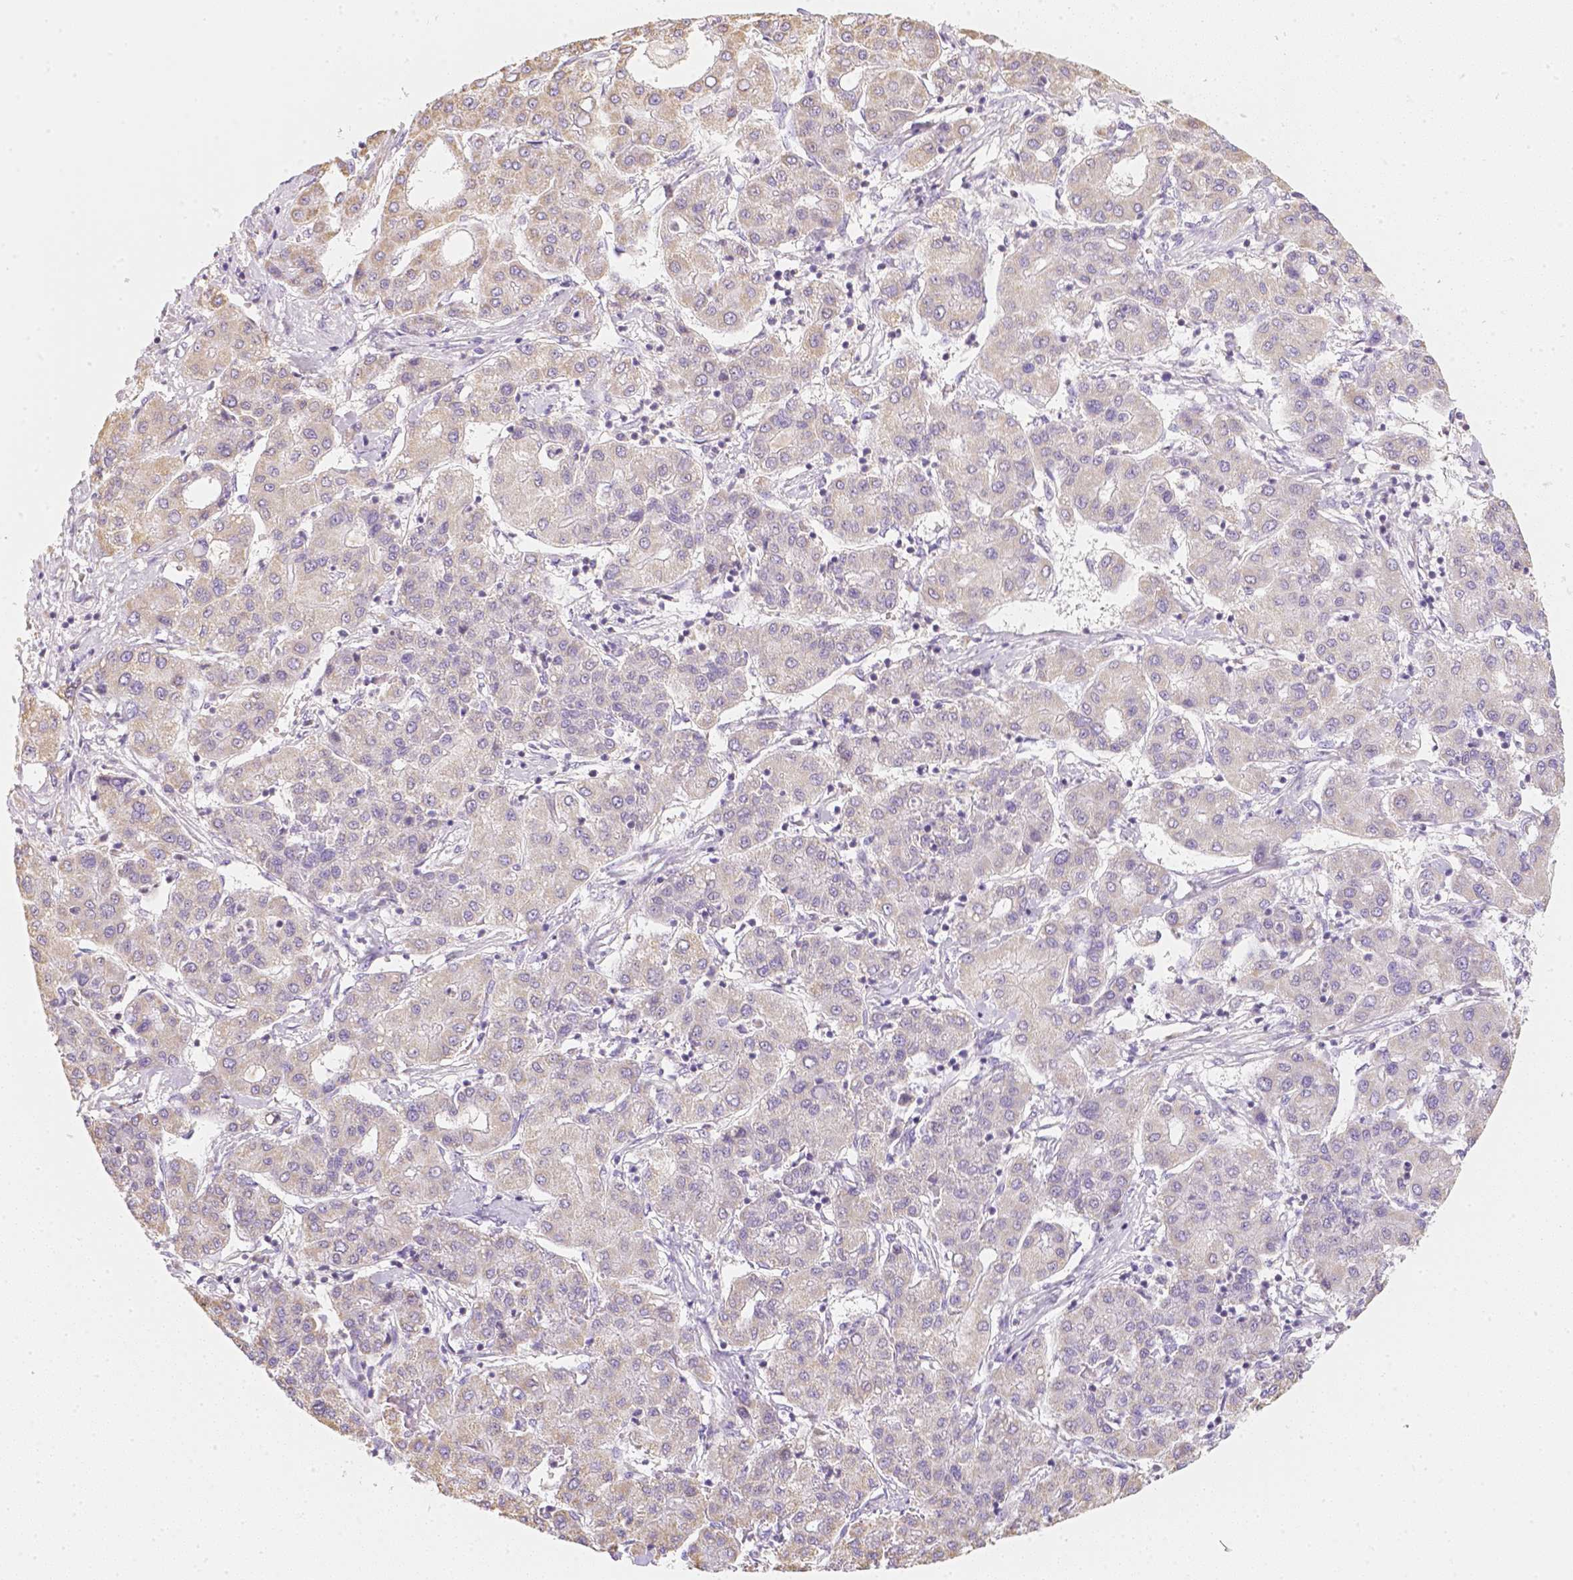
{"staining": {"intensity": "weak", "quantity": ">75%", "location": "cytoplasmic/membranous"}, "tissue": "liver cancer", "cell_type": "Tumor cells", "image_type": "cancer", "snomed": [{"axis": "morphology", "description": "Carcinoma, Hepatocellular, NOS"}, {"axis": "topography", "description": "Liver"}], "caption": "Immunohistochemistry (IHC) of human liver hepatocellular carcinoma demonstrates low levels of weak cytoplasmic/membranous positivity in about >75% of tumor cells. (Stains: DAB (3,3'-diaminobenzidine) in brown, nuclei in blue, Microscopy: brightfield microscopy at high magnification).", "gene": "NVL", "patient": {"sex": "male", "age": 65}}